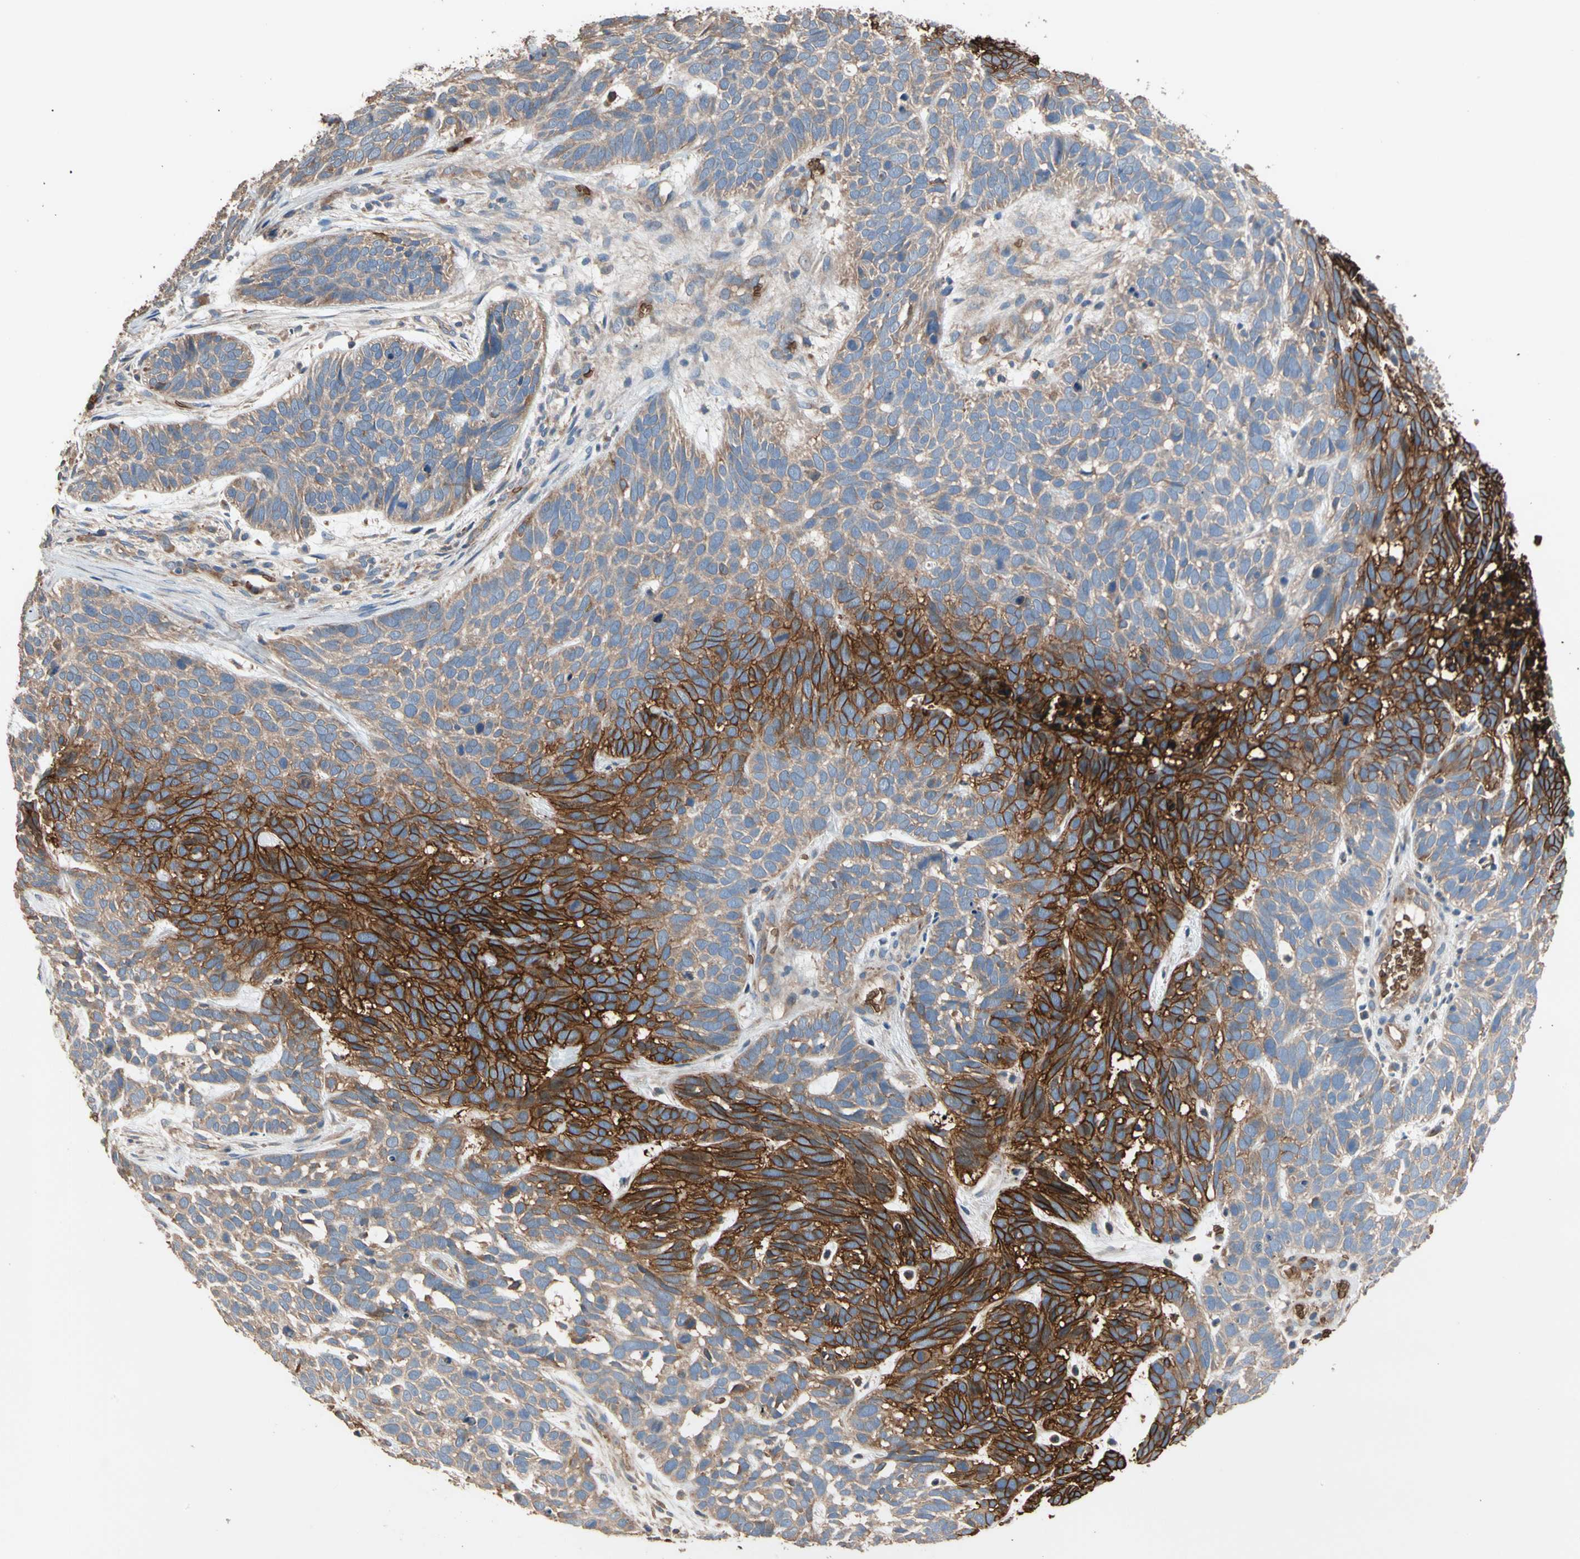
{"staining": {"intensity": "strong", "quantity": "25%-75%", "location": "cytoplasmic/membranous"}, "tissue": "skin cancer", "cell_type": "Tumor cells", "image_type": "cancer", "snomed": [{"axis": "morphology", "description": "Basal cell carcinoma"}, {"axis": "topography", "description": "Skin"}], "caption": "This is an image of immunohistochemistry (IHC) staining of skin basal cell carcinoma, which shows strong expression in the cytoplasmic/membranous of tumor cells.", "gene": "RIOK2", "patient": {"sex": "male", "age": 87}}